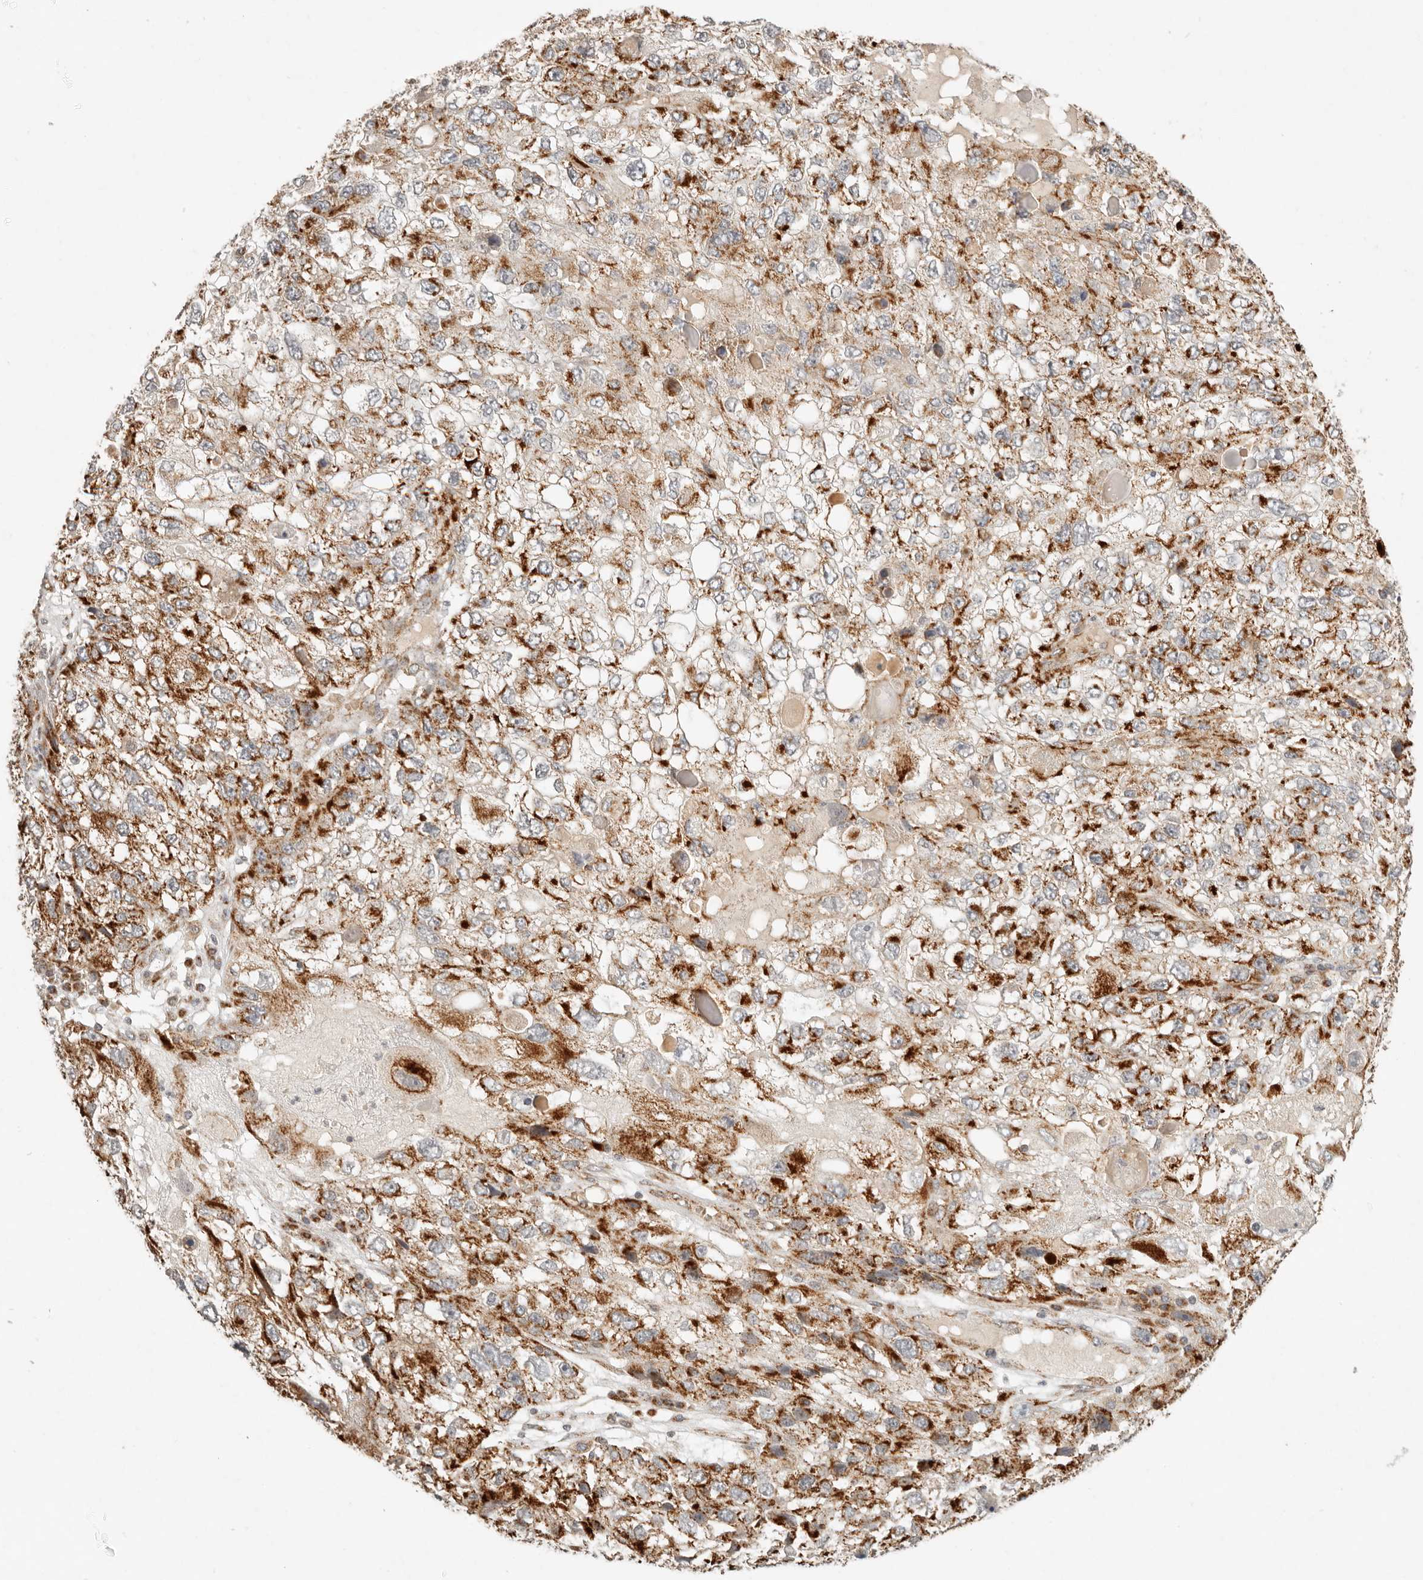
{"staining": {"intensity": "strong", "quantity": ">75%", "location": "cytoplasmic/membranous"}, "tissue": "endometrial cancer", "cell_type": "Tumor cells", "image_type": "cancer", "snomed": [{"axis": "morphology", "description": "Adenocarcinoma, NOS"}, {"axis": "topography", "description": "Endometrium"}], "caption": "Immunohistochemistry (IHC) photomicrograph of endometrial adenocarcinoma stained for a protein (brown), which reveals high levels of strong cytoplasmic/membranous positivity in about >75% of tumor cells.", "gene": "MRPL55", "patient": {"sex": "female", "age": 49}}